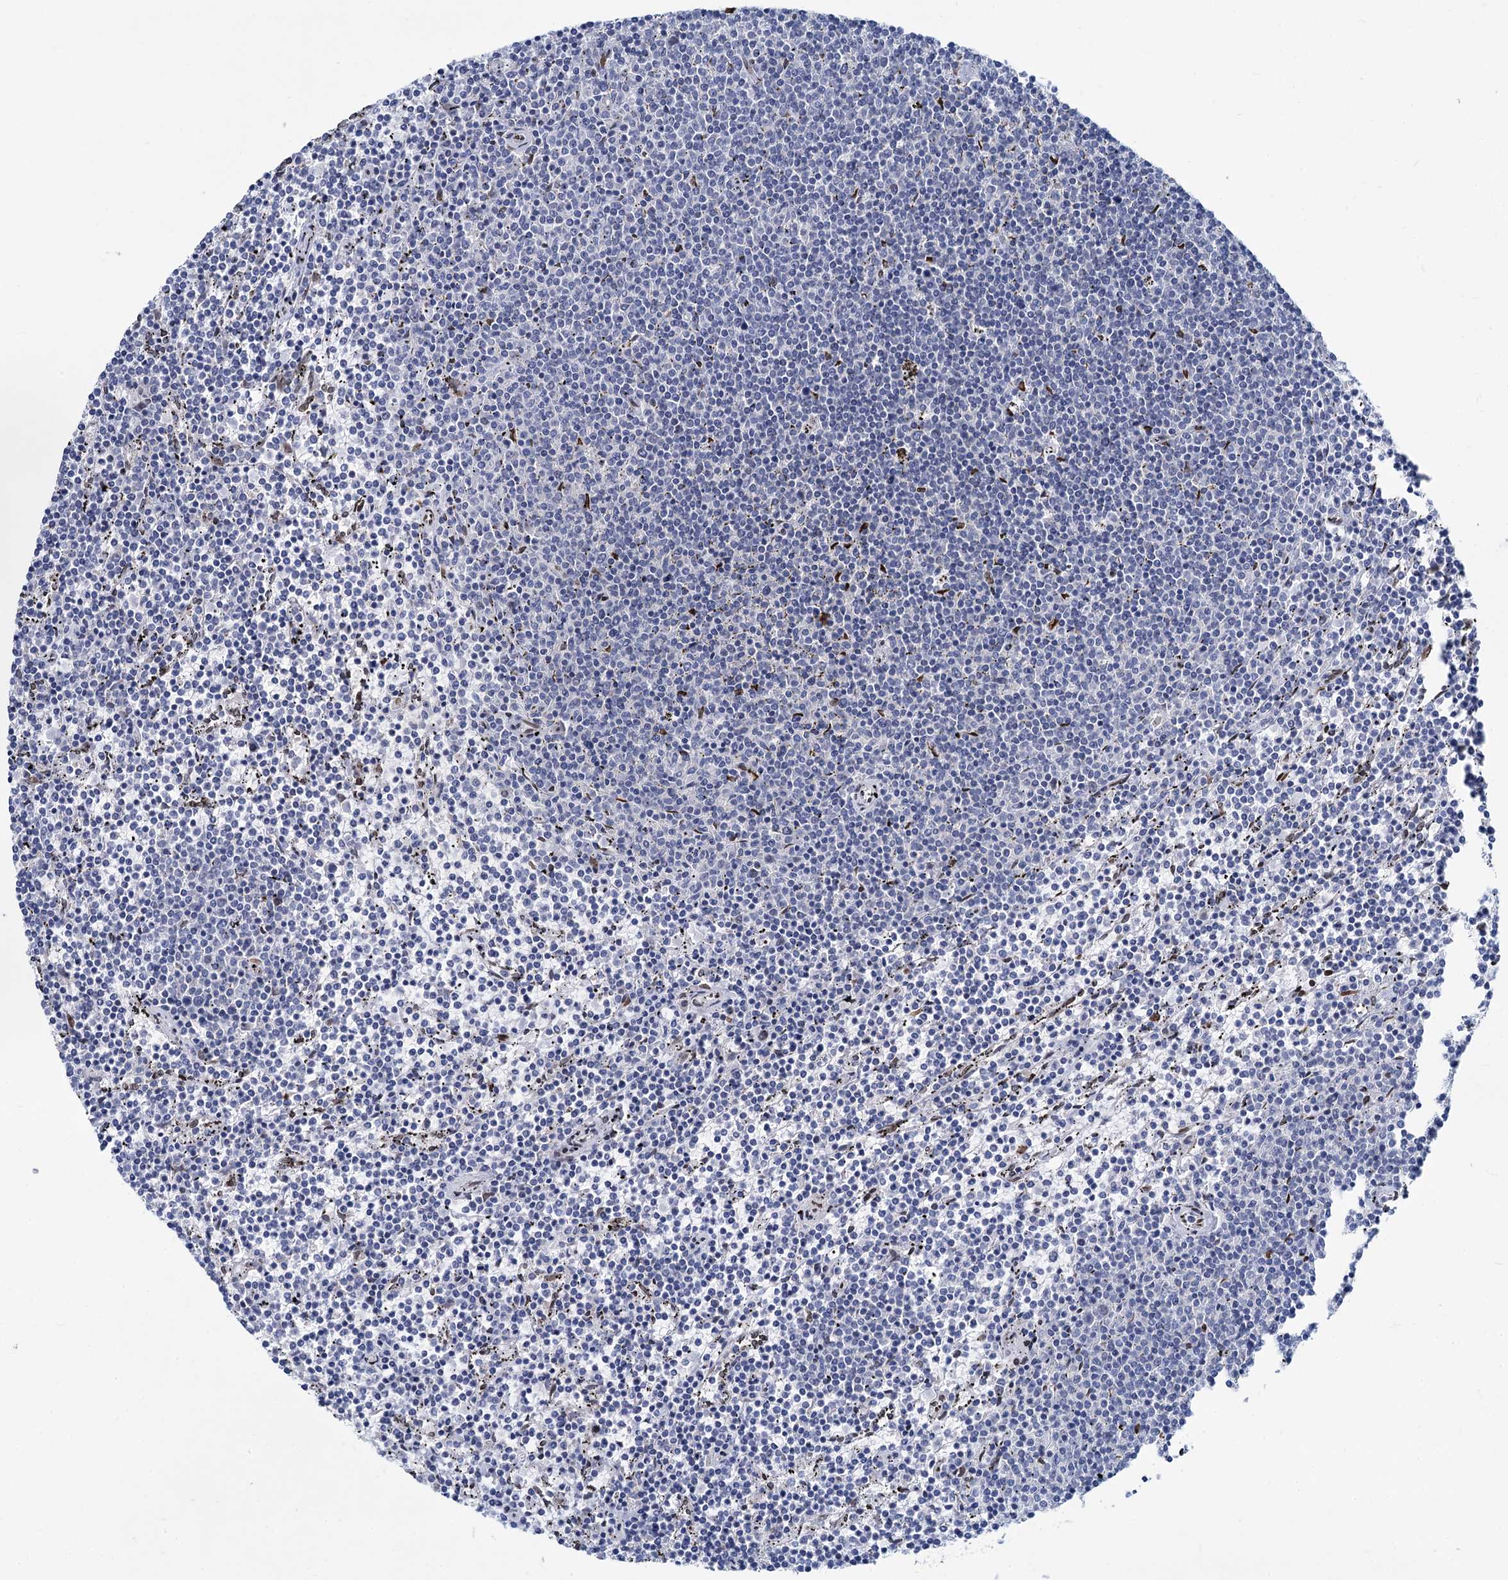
{"staining": {"intensity": "negative", "quantity": "none", "location": "none"}, "tissue": "lymphoma", "cell_type": "Tumor cells", "image_type": "cancer", "snomed": [{"axis": "morphology", "description": "Malignant lymphoma, non-Hodgkin's type, Low grade"}, {"axis": "topography", "description": "Spleen"}], "caption": "DAB (3,3'-diaminobenzidine) immunohistochemical staining of human low-grade malignant lymphoma, non-Hodgkin's type displays no significant expression in tumor cells.", "gene": "PRSS35", "patient": {"sex": "female", "age": 50}}